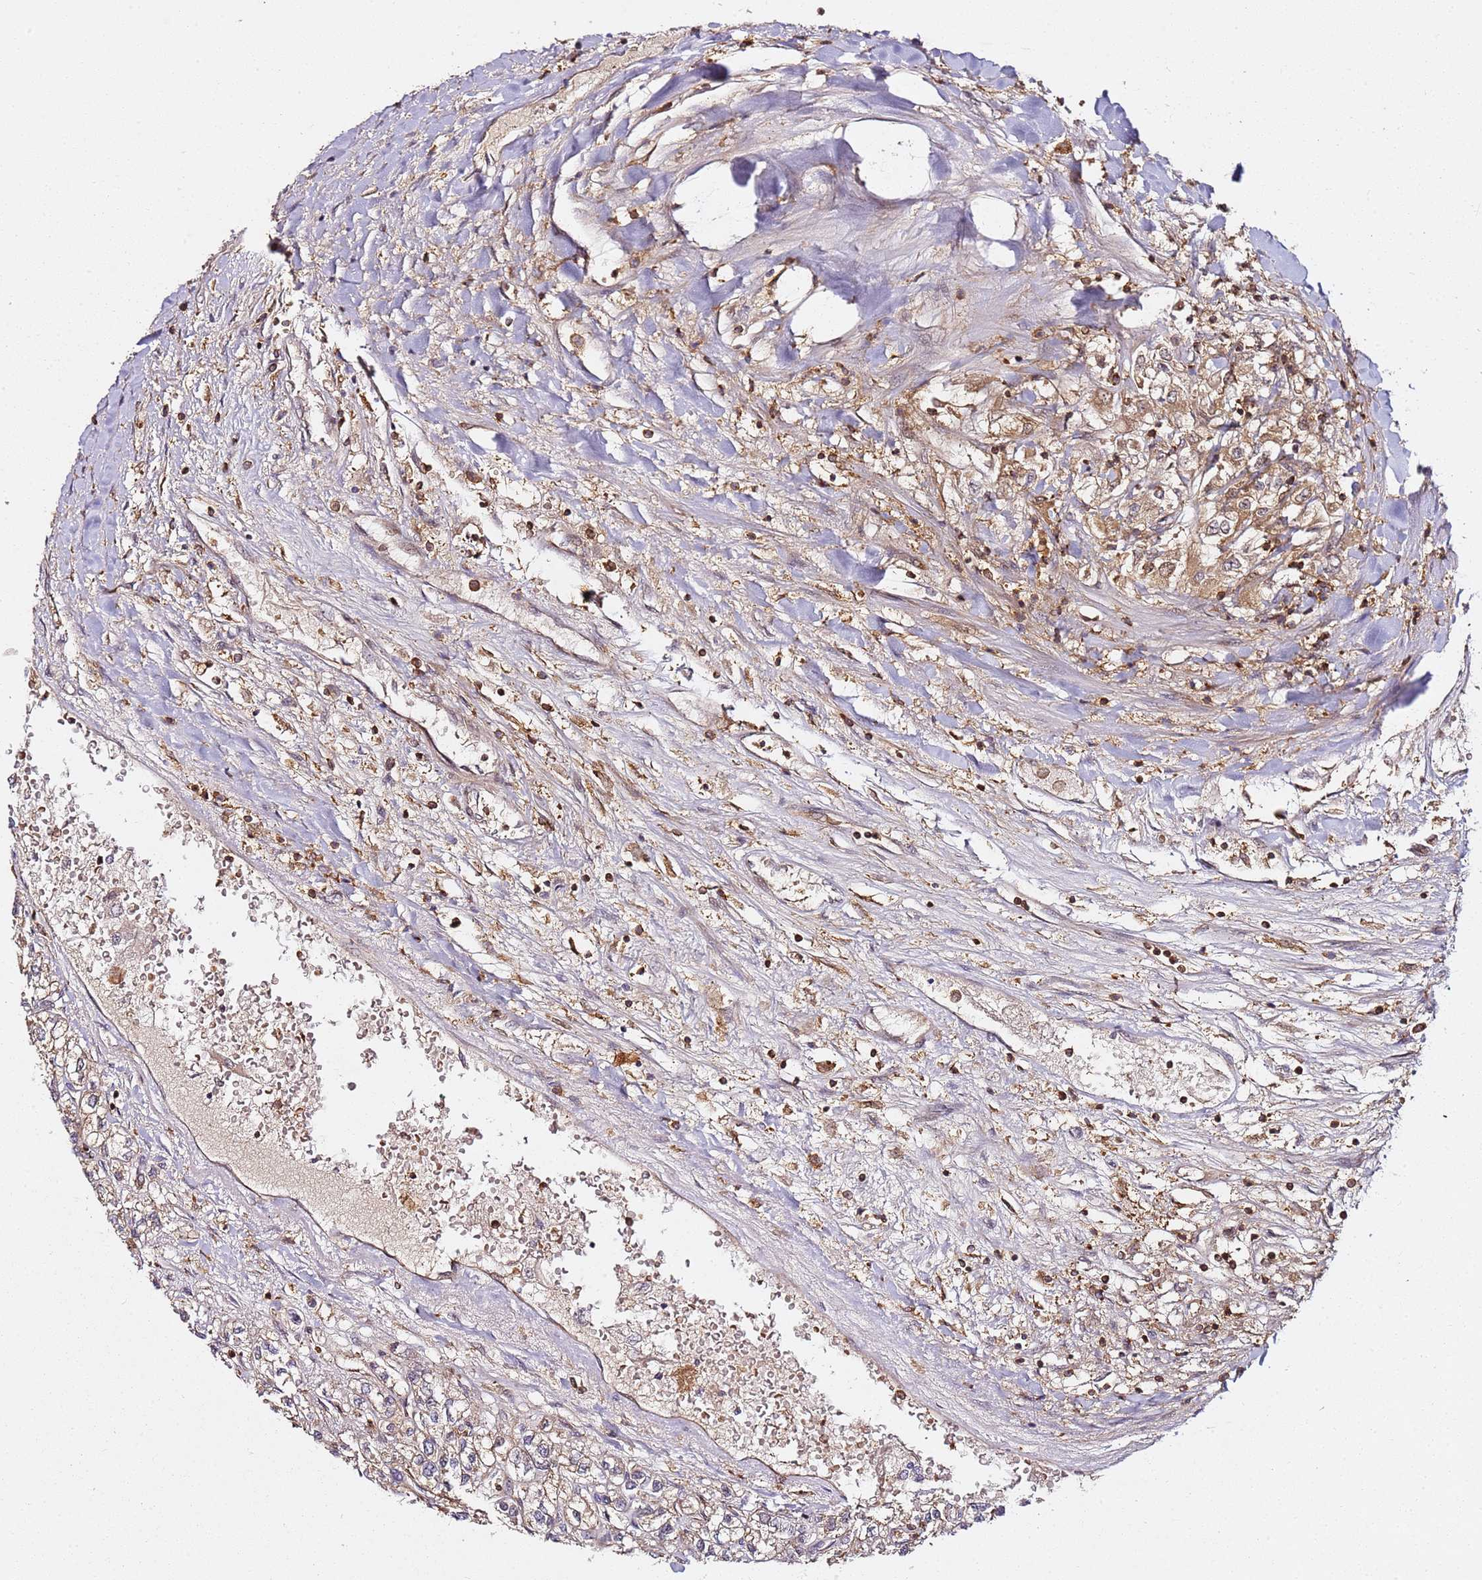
{"staining": {"intensity": "weak", "quantity": "25%-75%", "location": "cytoplasmic/membranous"}, "tissue": "renal cancer", "cell_type": "Tumor cells", "image_type": "cancer", "snomed": [{"axis": "morphology", "description": "Adenocarcinoma, NOS"}, {"axis": "topography", "description": "Kidney"}], "caption": "The image displays a brown stain indicating the presence of a protein in the cytoplasmic/membranous of tumor cells in renal adenocarcinoma.", "gene": "PRMT7", "patient": {"sex": "male", "age": 80}}